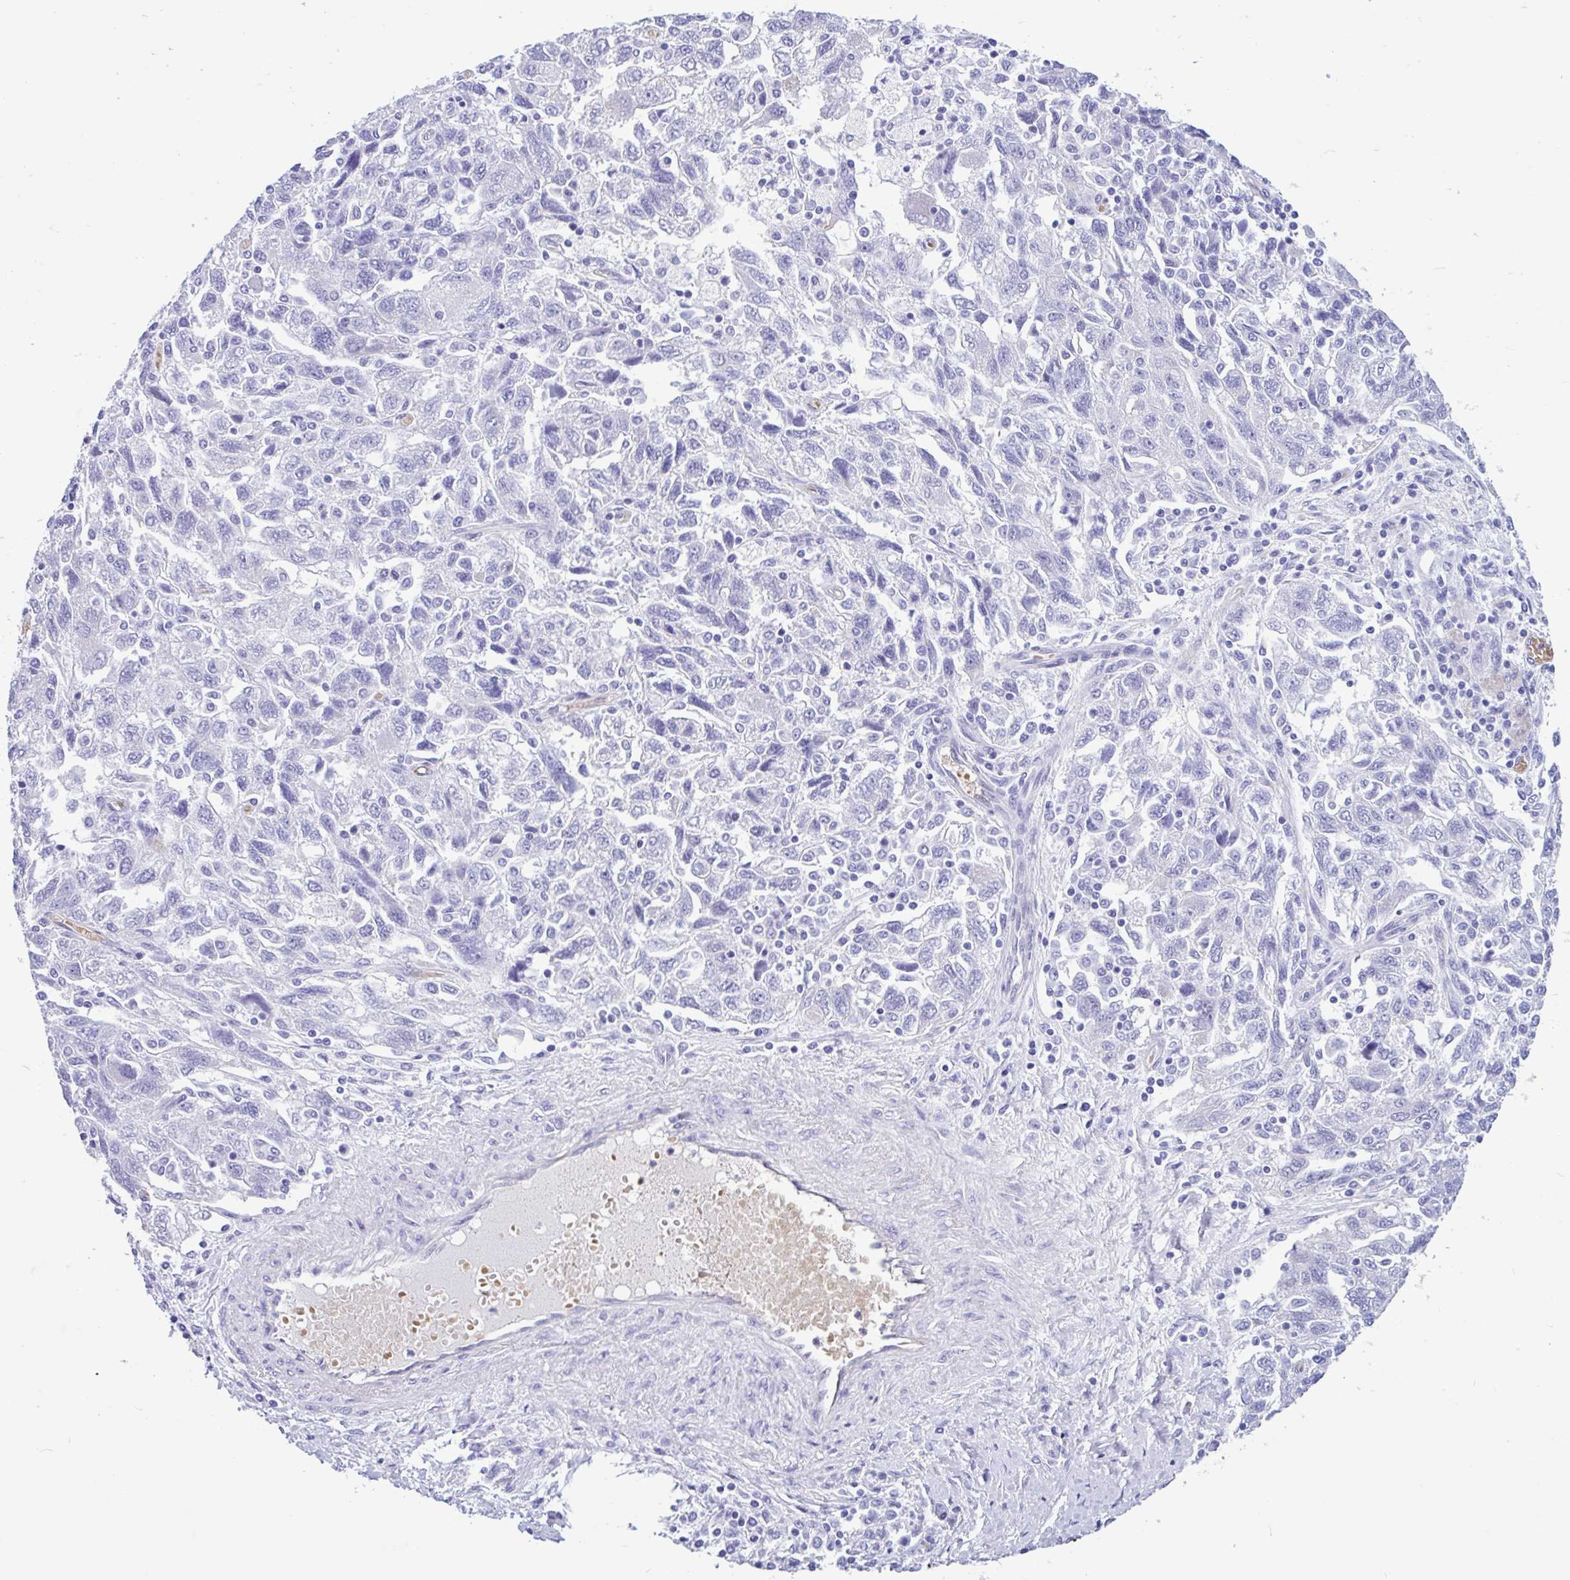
{"staining": {"intensity": "negative", "quantity": "none", "location": "none"}, "tissue": "ovarian cancer", "cell_type": "Tumor cells", "image_type": "cancer", "snomed": [{"axis": "morphology", "description": "Carcinoma, NOS"}, {"axis": "morphology", "description": "Cystadenocarcinoma, serous, NOS"}, {"axis": "topography", "description": "Ovary"}], "caption": "DAB immunohistochemical staining of human ovarian carcinoma reveals no significant expression in tumor cells.", "gene": "TMEM79", "patient": {"sex": "female", "age": 69}}